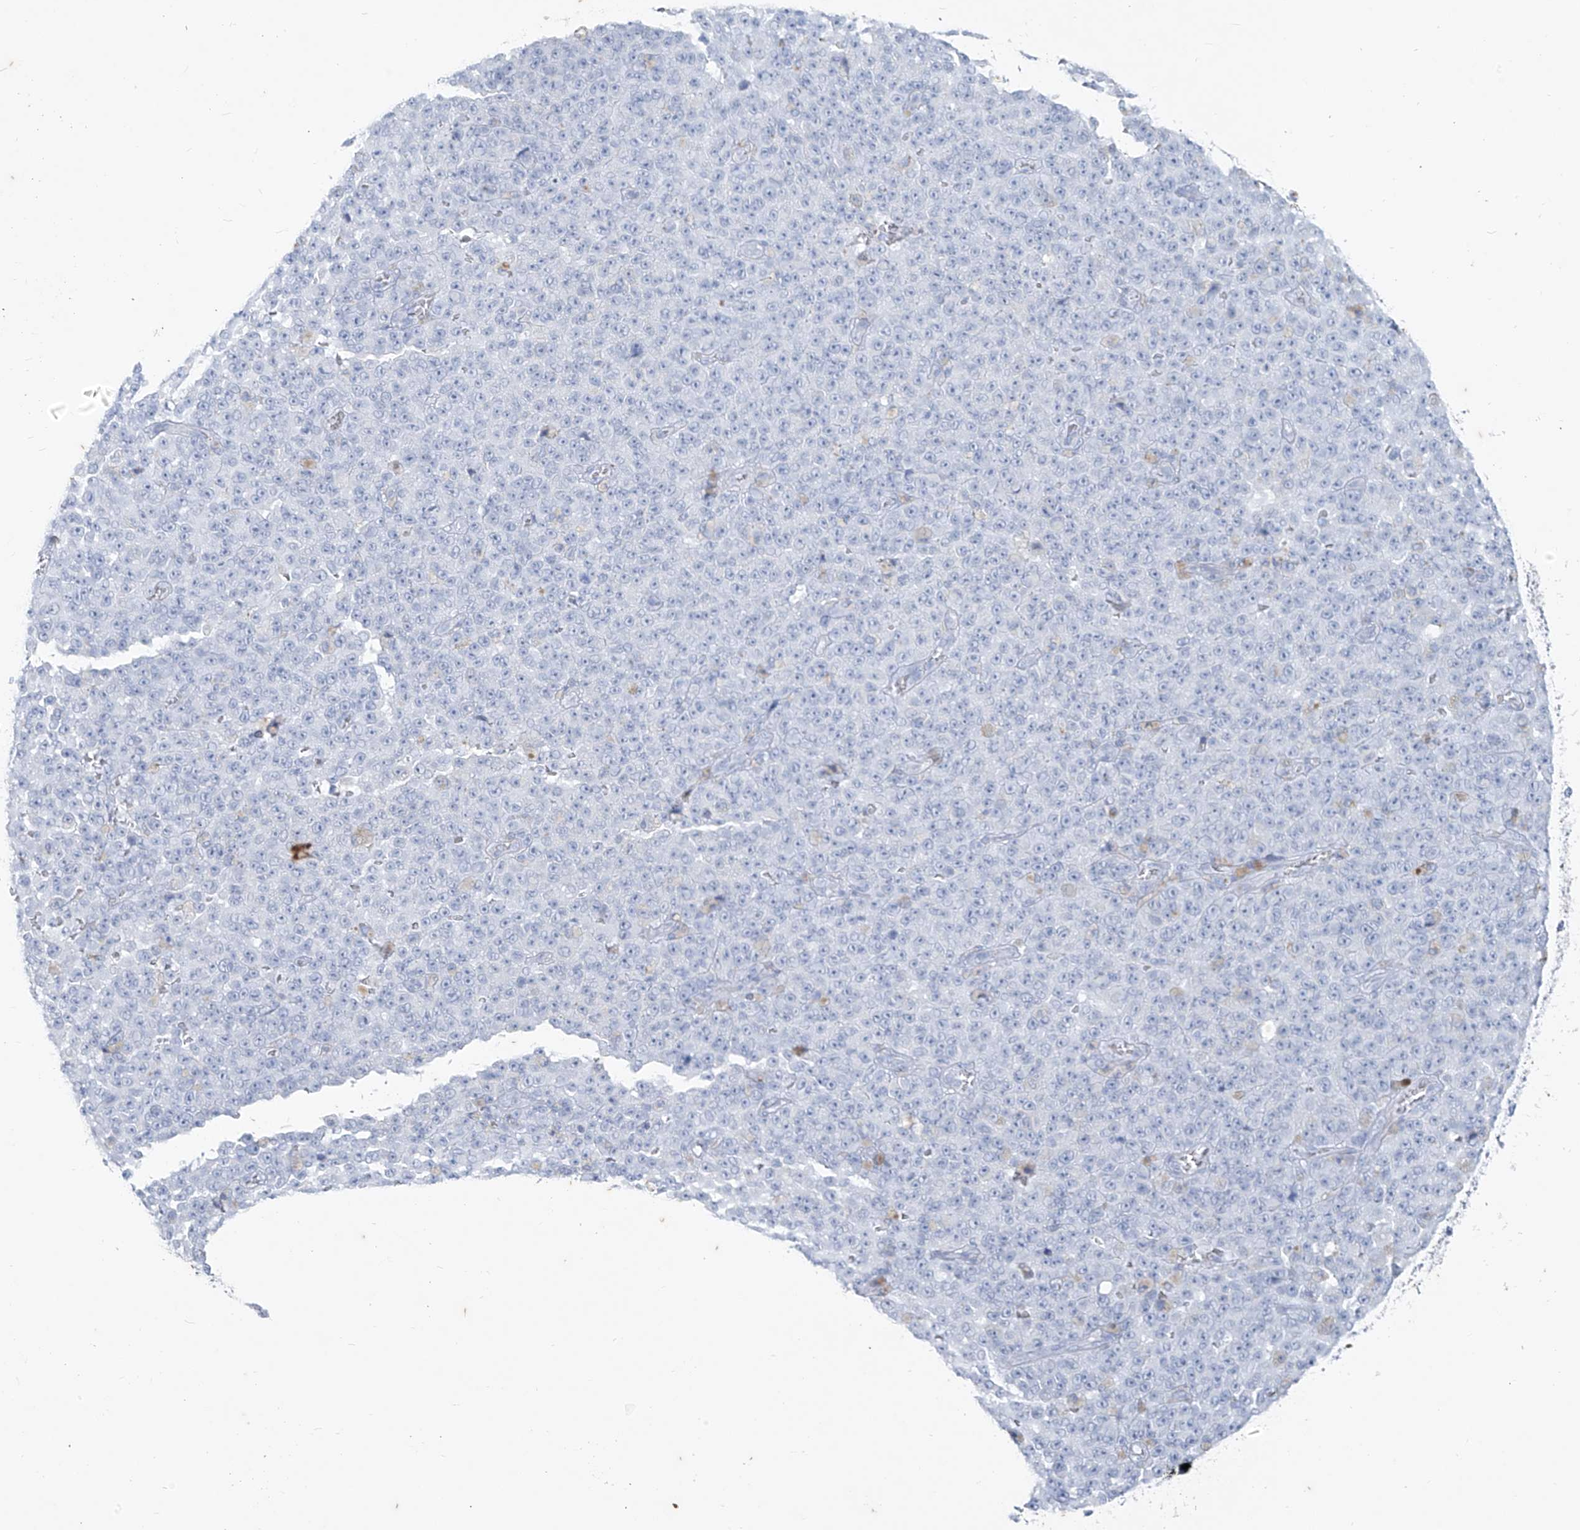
{"staining": {"intensity": "negative", "quantity": "none", "location": "none"}, "tissue": "melanoma", "cell_type": "Tumor cells", "image_type": "cancer", "snomed": [{"axis": "morphology", "description": "Malignant melanoma, NOS"}, {"axis": "topography", "description": "Skin"}], "caption": "The image exhibits no staining of tumor cells in malignant melanoma.", "gene": "CX3CR1", "patient": {"sex": "female", "age": 82}}